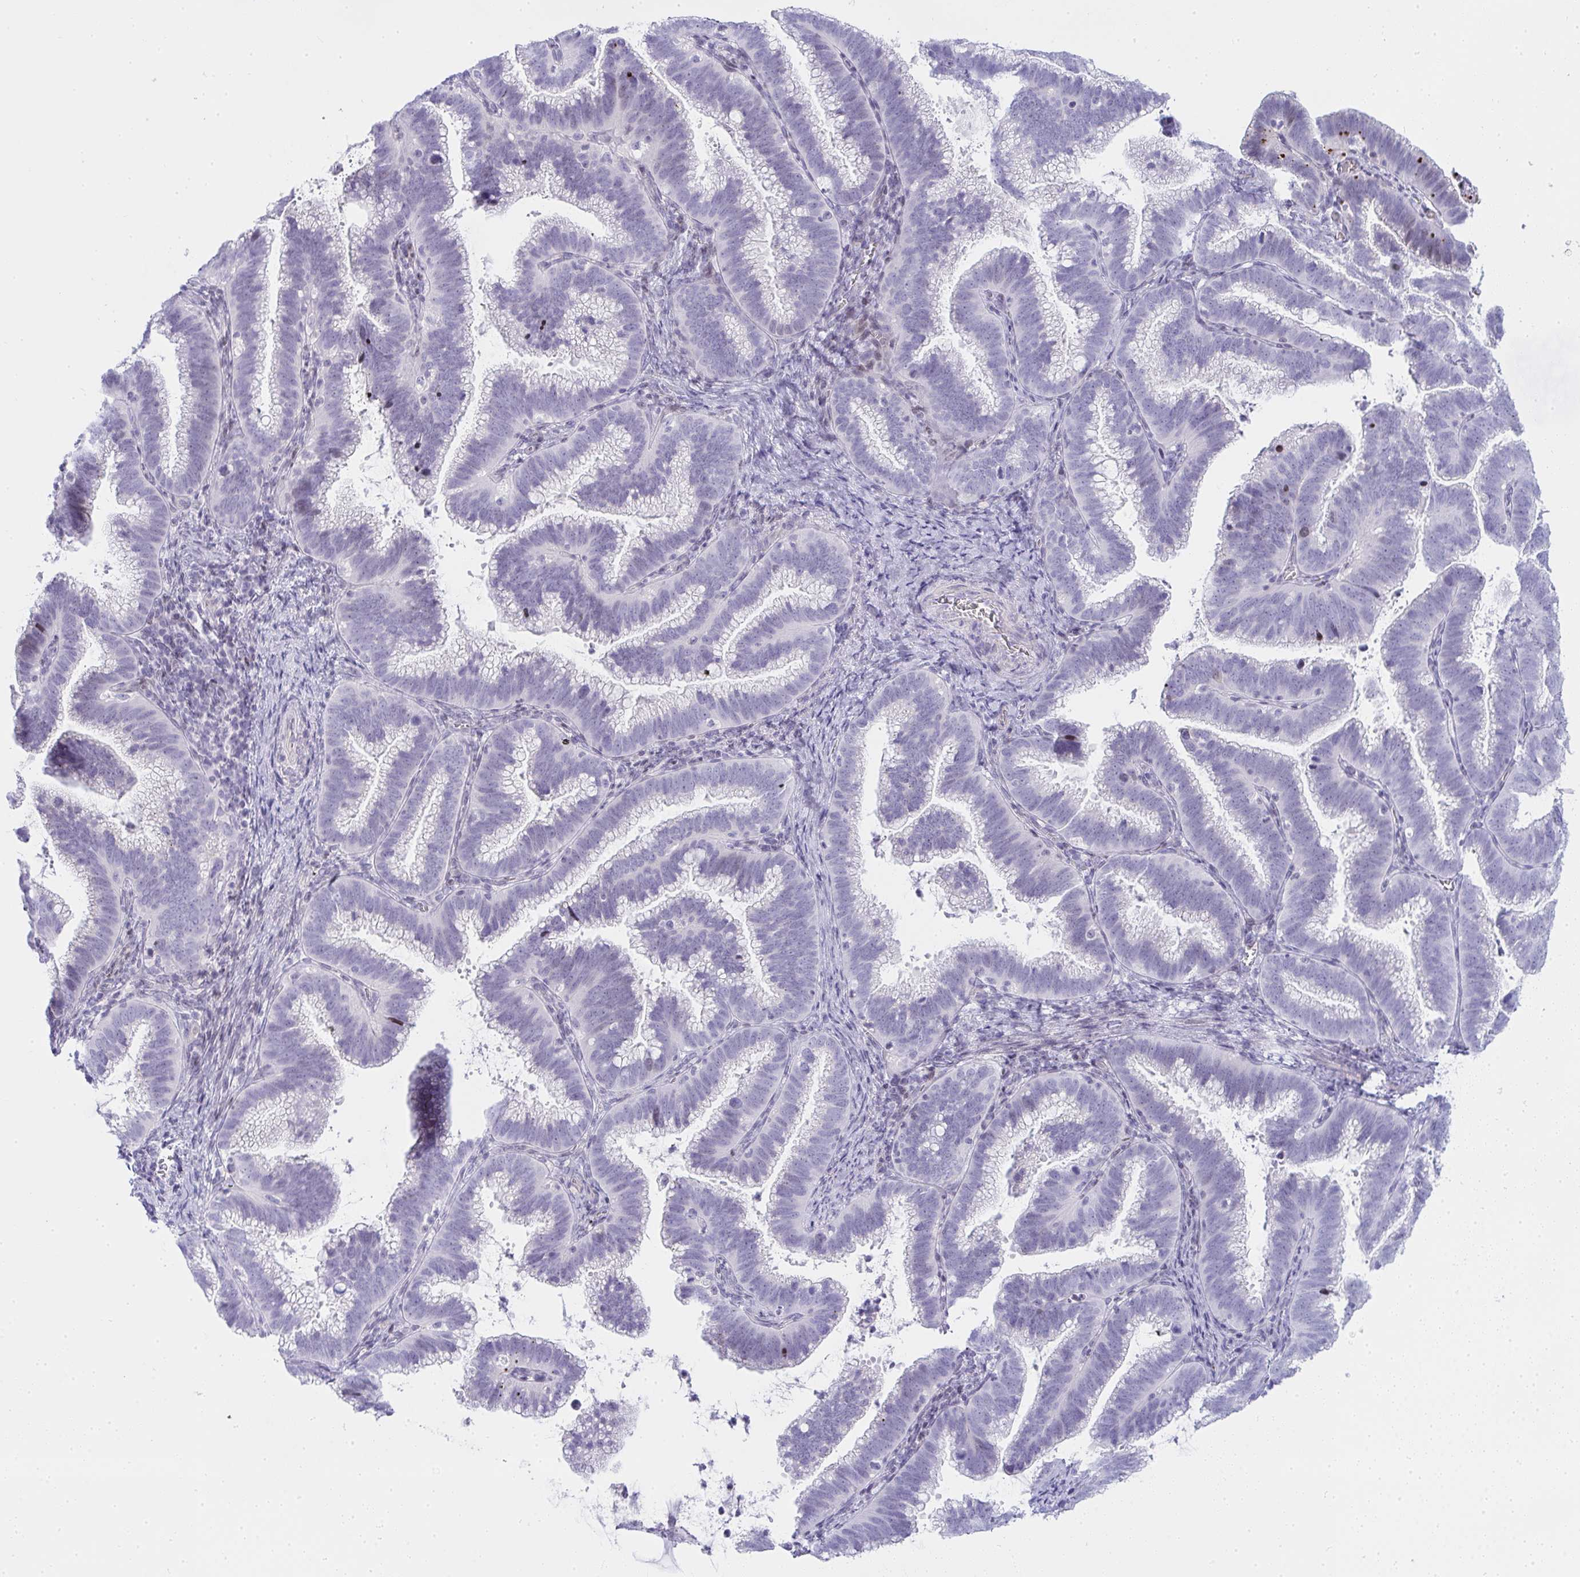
{"staining": {"intensity": "negative", "quantity": "none", "location": "none"}, "tissue": "cervical cancer", "cell_type": "Tumor cells", "image_type": "cancer", "snomed": [{"axis": "morphology", "description": "Adenocarcinoma, NOS"}, {"axis": "topography", "description": "Cervix"}], "caption": "Immunohistochemical staining of human cervical cancer (adenocarcinoma) reveals no significant positivity in tumor cells.", "gene": "ZNF182", "patient": {"sex": "female", "age": 61}}